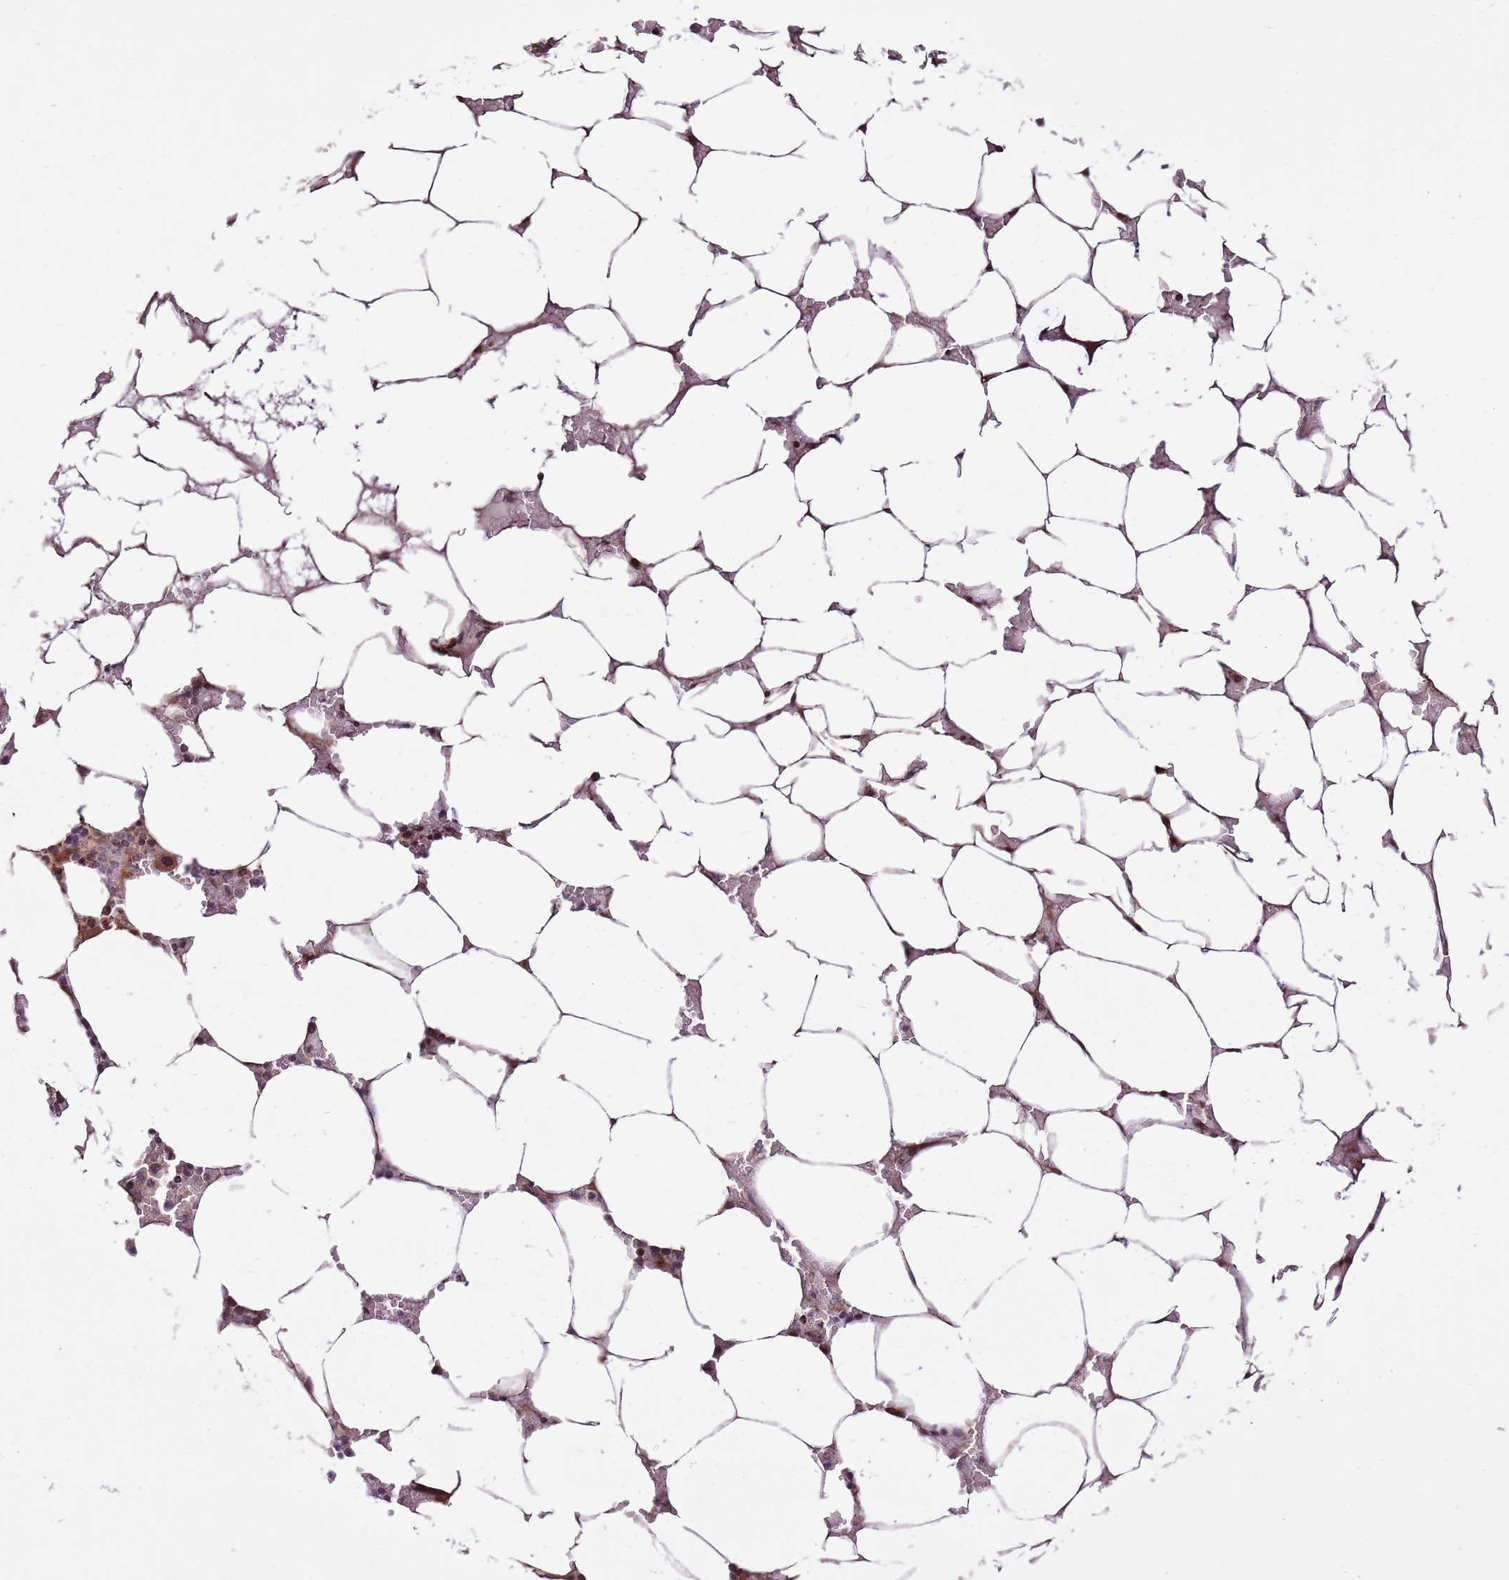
{"staining": {"intensity": "moderate", "quantity": "25%-75%", "location": "cytoplasmic/membranous"}, "tissue": "bone marrow", "cell_type": "Hematopoietic cells", "image_type": "normal", "snomed": [{"axis": "morphology", "description": "Normal tissue, NOS"}, {"axis": "topography", "description": "Bone marrow"}], "caption": "Protein expression analysis of normal human bone marrow reveals moderate cytoplasmic/membranous positivity in about 25%-75% of hematopoietic cells. (DAB (3,3'-diaminobenzidine) = brown stain, brightfield microscopy at high magnification).", "gene": "SMG1", "patient": {"sex": "male", "age": 70}}